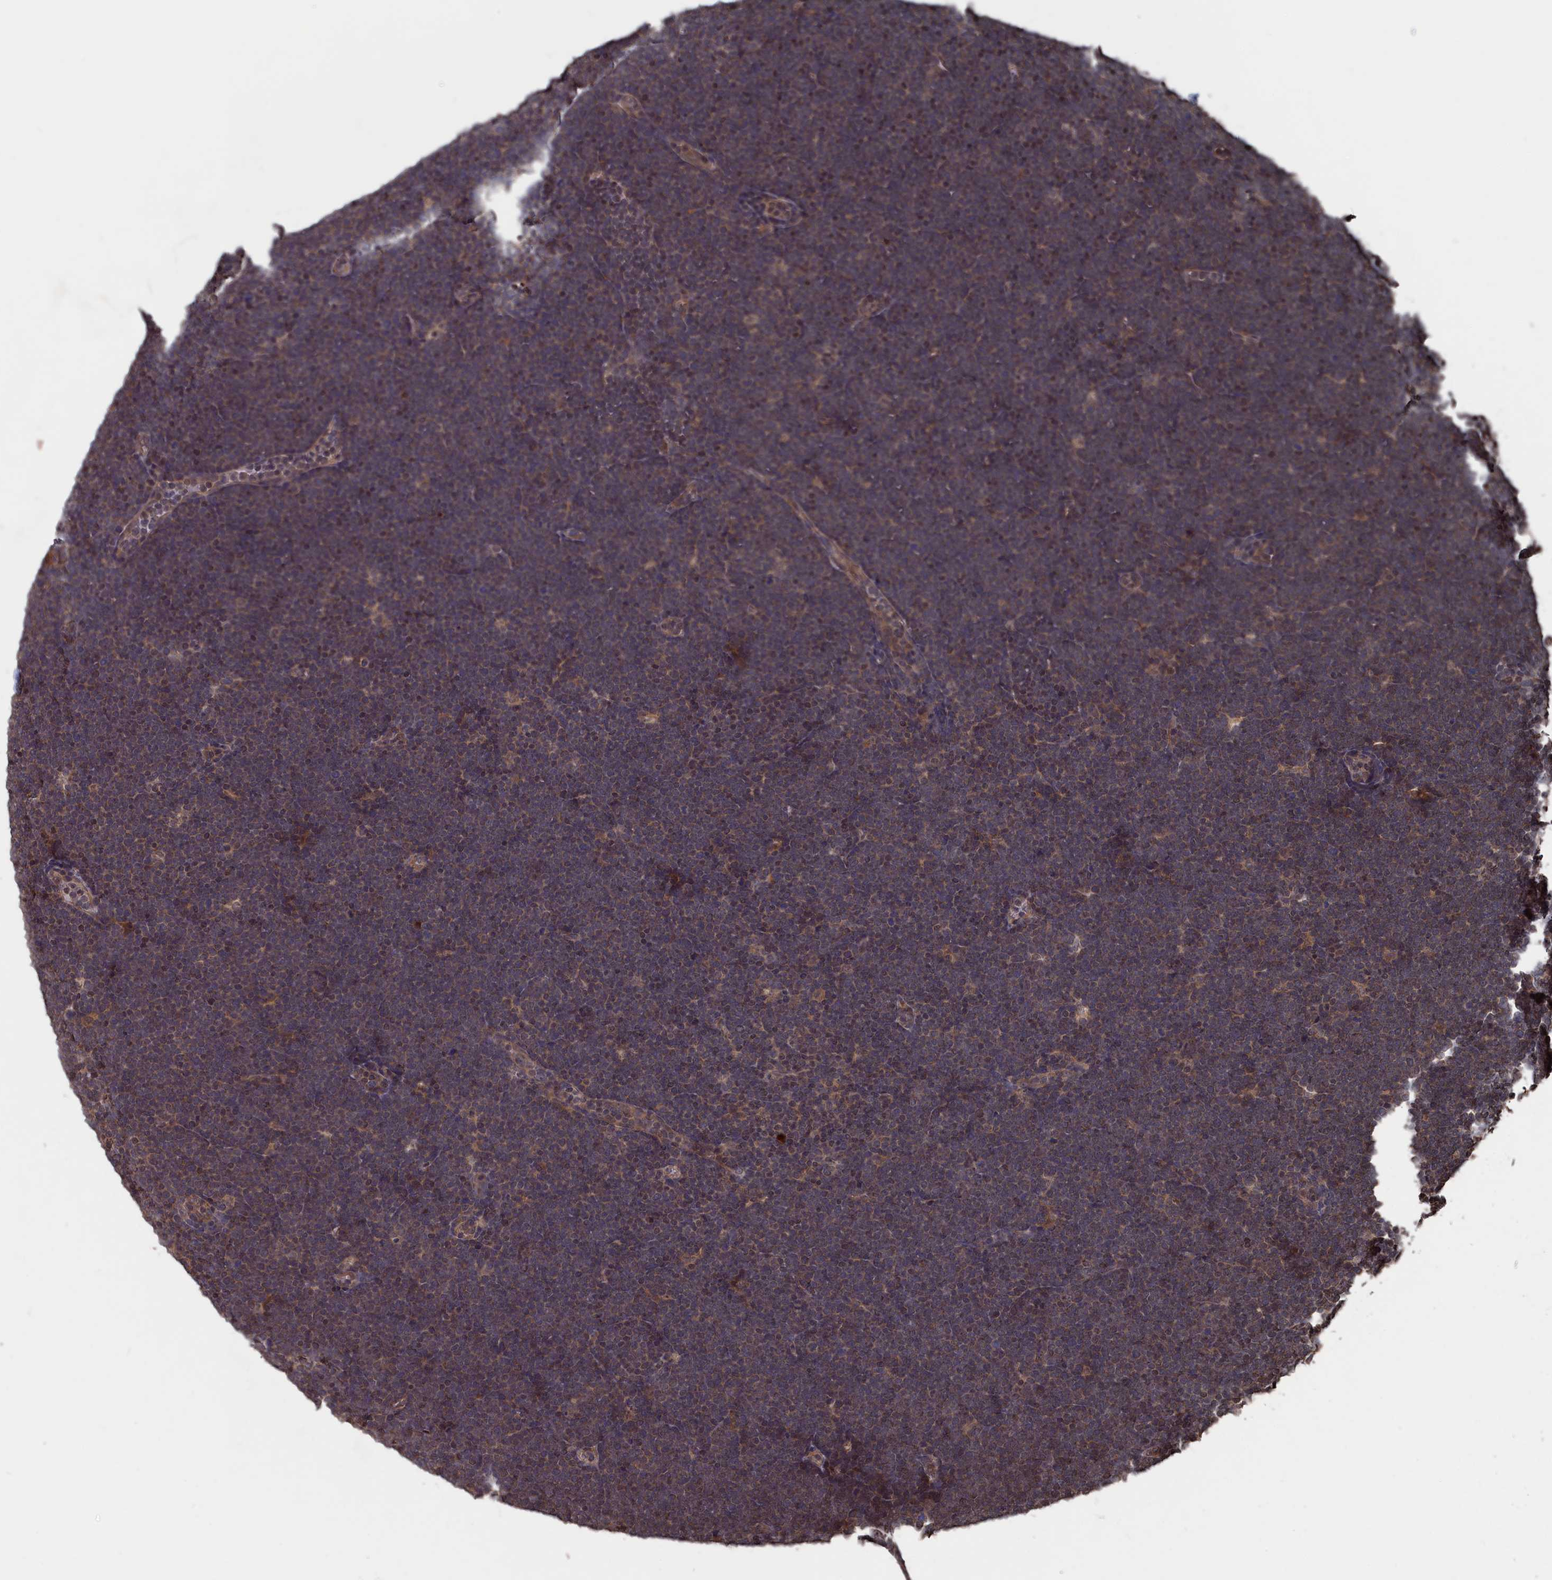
{"staining": {"intensity": "negative", "quantity": "none", "location": "none"}, "tissue": "lymphoma", "cell_type": "Tumor cells", "image_type": "cancer", "snomed": [{"axis": "morphology", "description": "Malignant lymphoma, non-Hodgkin's type, High grade"}, {"axis": "topography", "description": "Lymph node"}], "caption": "Immunohistochemistry (IHC) image of lymphoma stained for a protein (brown), which demonstrates no expression in tumor cells.", "gene": "PDE12", "patient": {"sex": "male", "age": 13}}